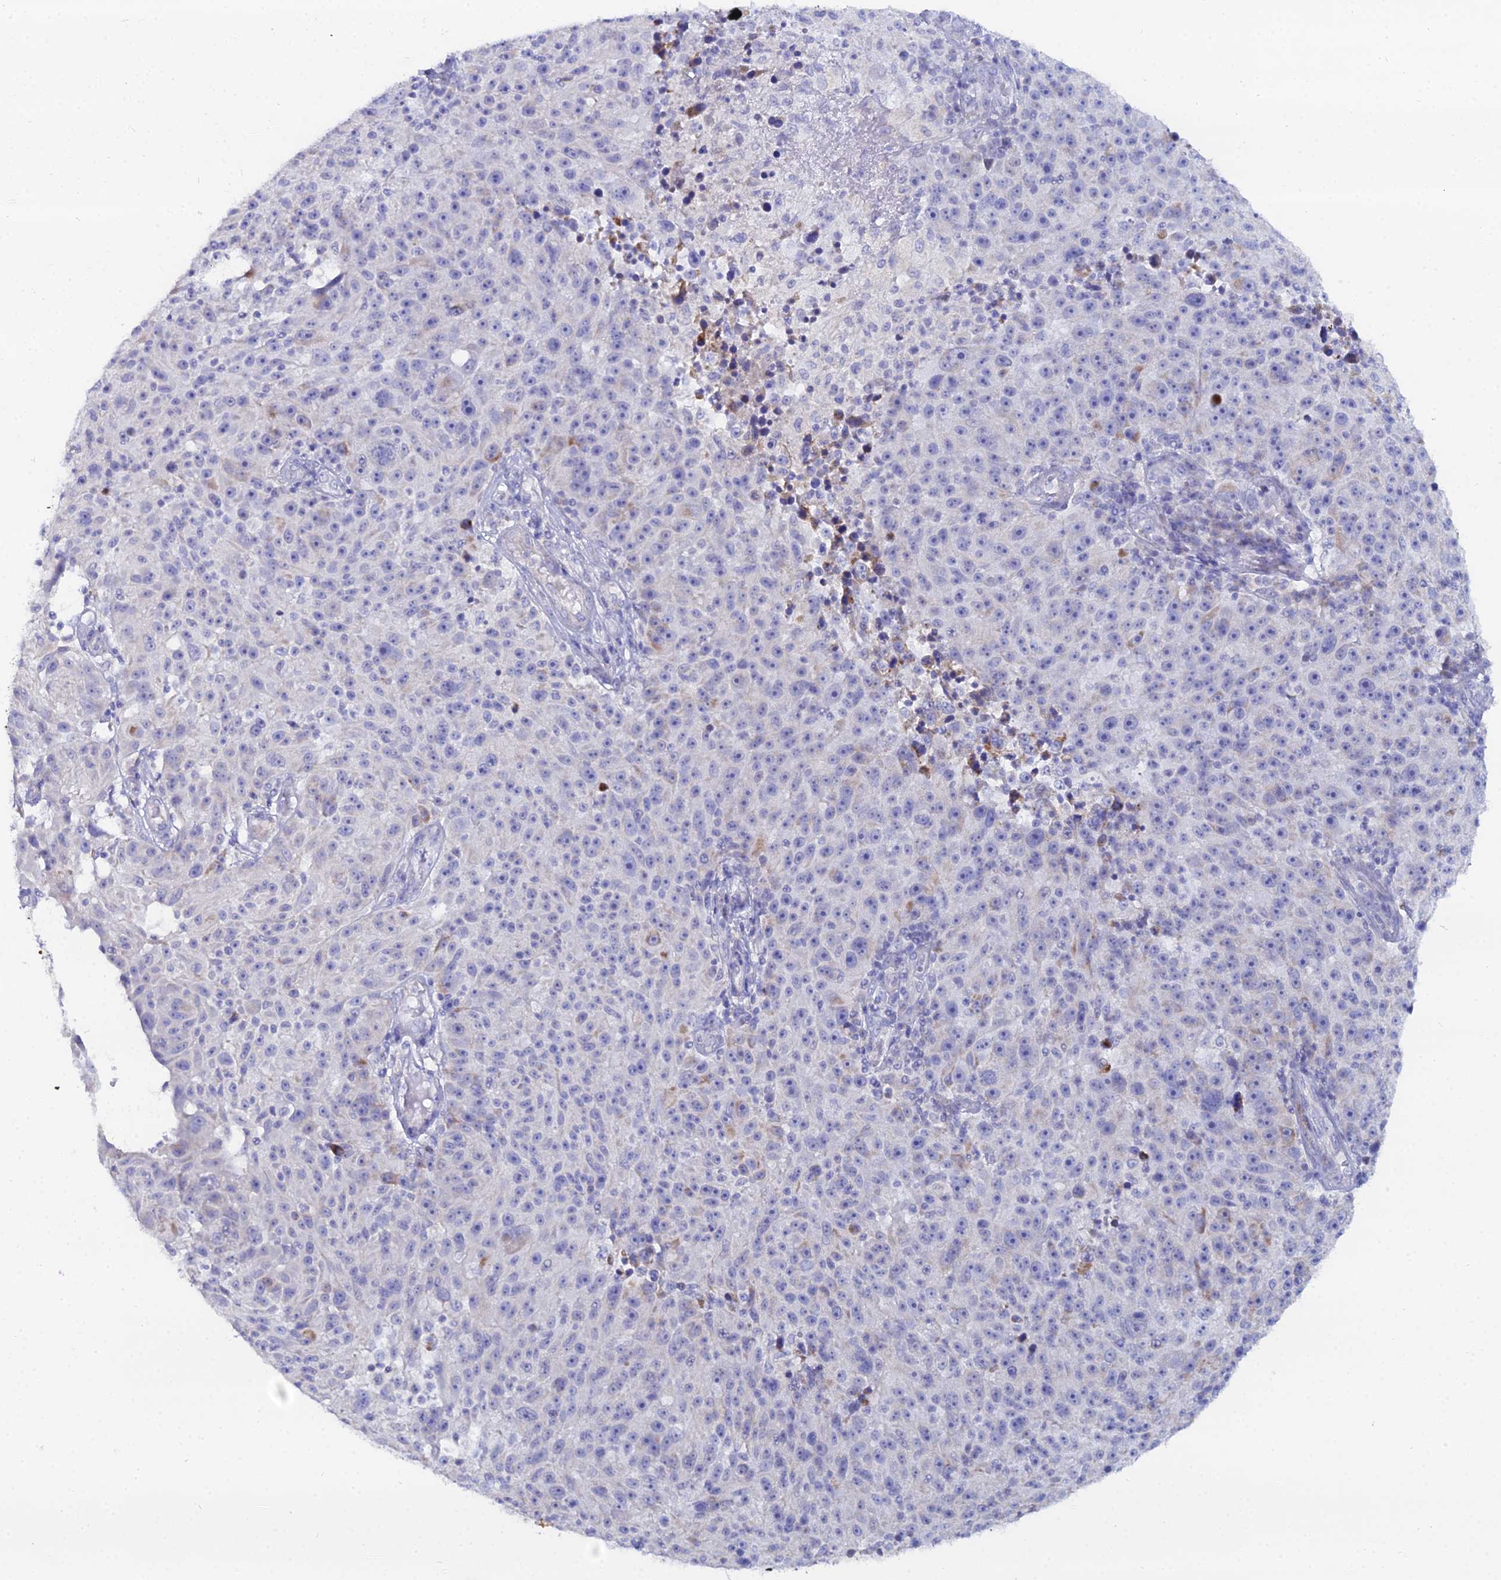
{"staining": {"intensity": "negative", "quantity": "none", "location": "none"}, "tissue": "melanoma", "cell_type": "Tumor cells", "image_type": "cancer", "snomed": [{"axis": "morphology", "description": "Malignant melanoma, NOS"}, {"axis": "topography", "description": "Skin"}], "caption": "Melanoma was stained to show a protein in brown. There is no significant expression in tumor cells. (DAB (3,3'-diaminobenzidine) IHC with hematoxylin counter stain).", "gene": "DHX34", "patient": {"sex": "male", "age": 53}}